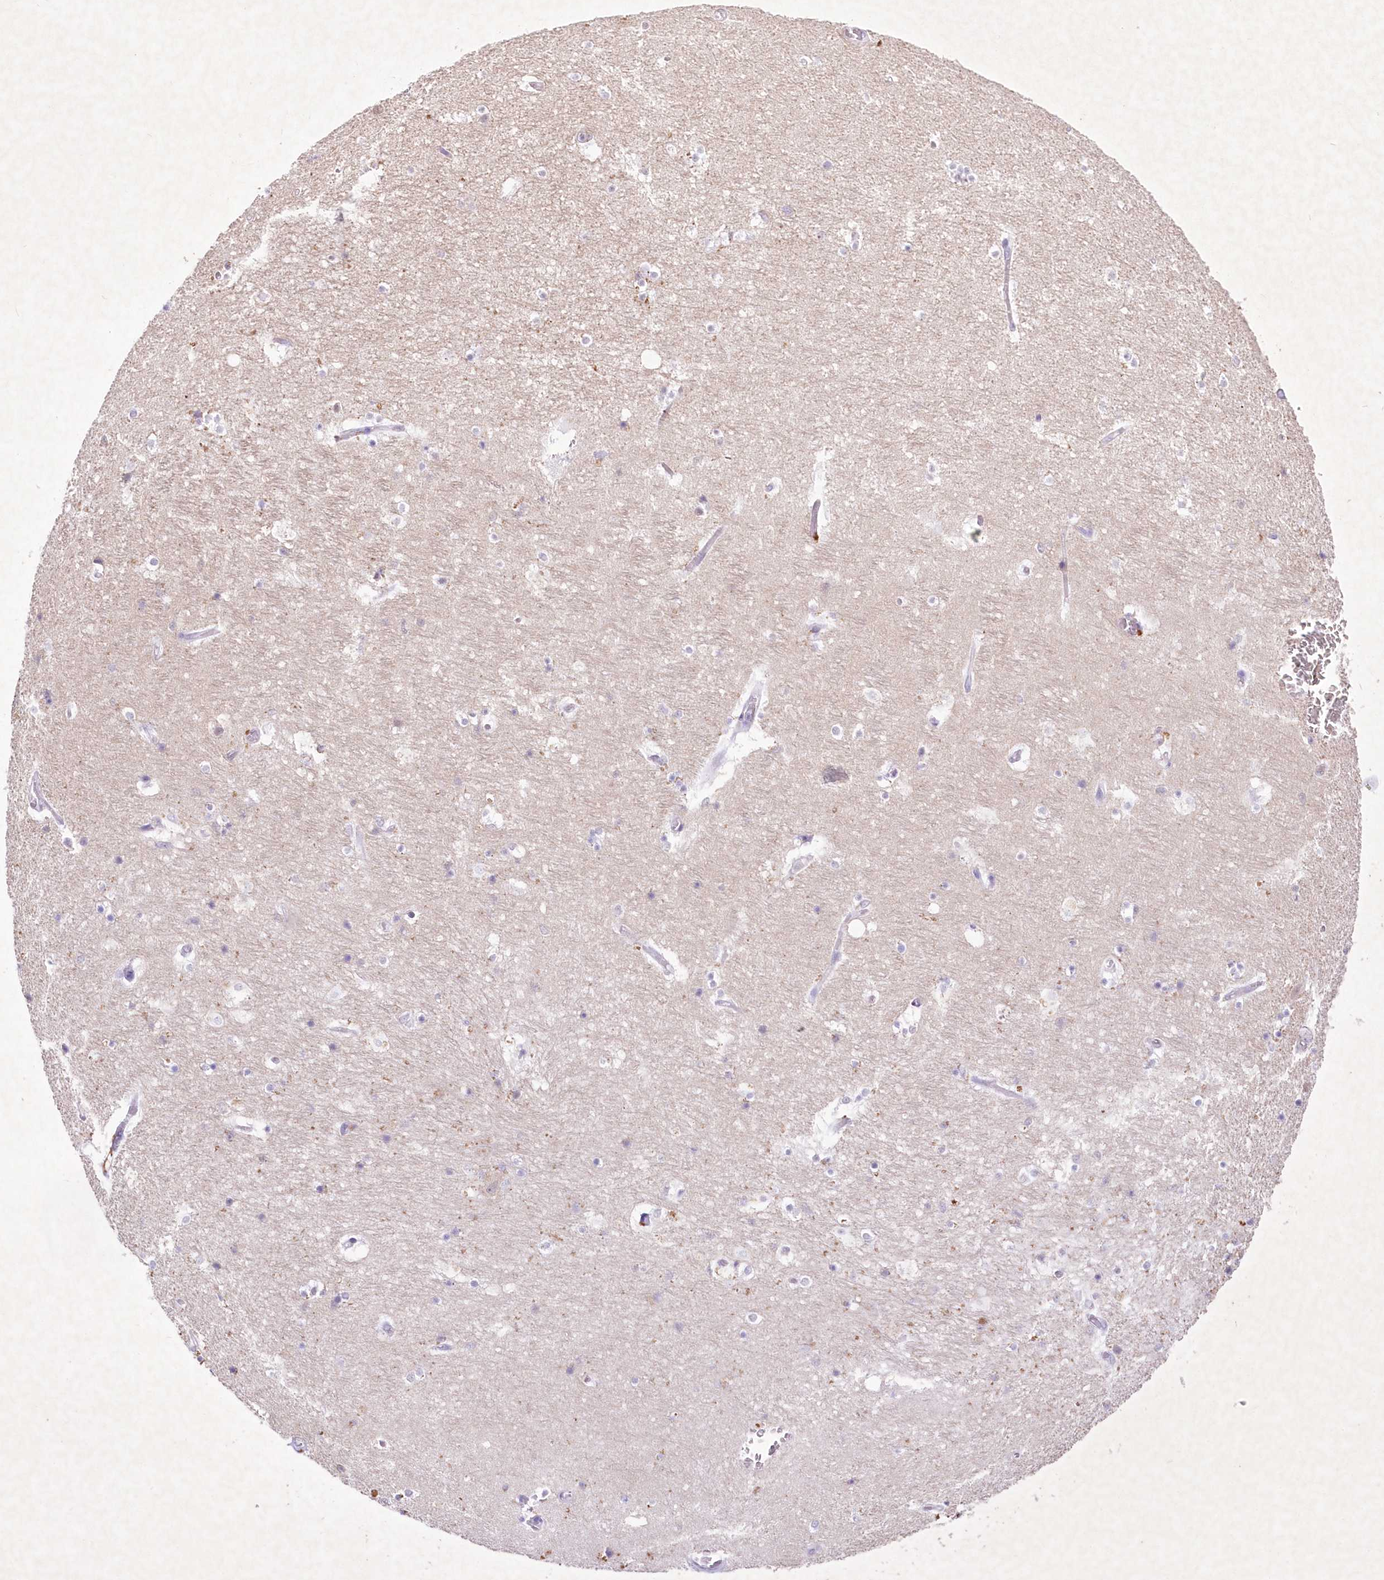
{"staining": {"intensity": "moderate", "quantity": "<25%", "location": "nuclear"}, "tissue": "hippocampus", "cell_type": "Glial cells", "image_type": "normal", "snomed": [{"axis": "morphology", "description": "Normal tissue, NOS"}, {"axis": "topography", "description": "Hippocampus"}], "caption": "Immunohistochemistry (IHC) image of normal human hippocampus stained for a protein (brown), which reveals low levels of moderate nuclear positivity in approximately <25% of glial cells.", "gene": "ENSG00000275740", "patient": {"sex": "female", "age": 52}}